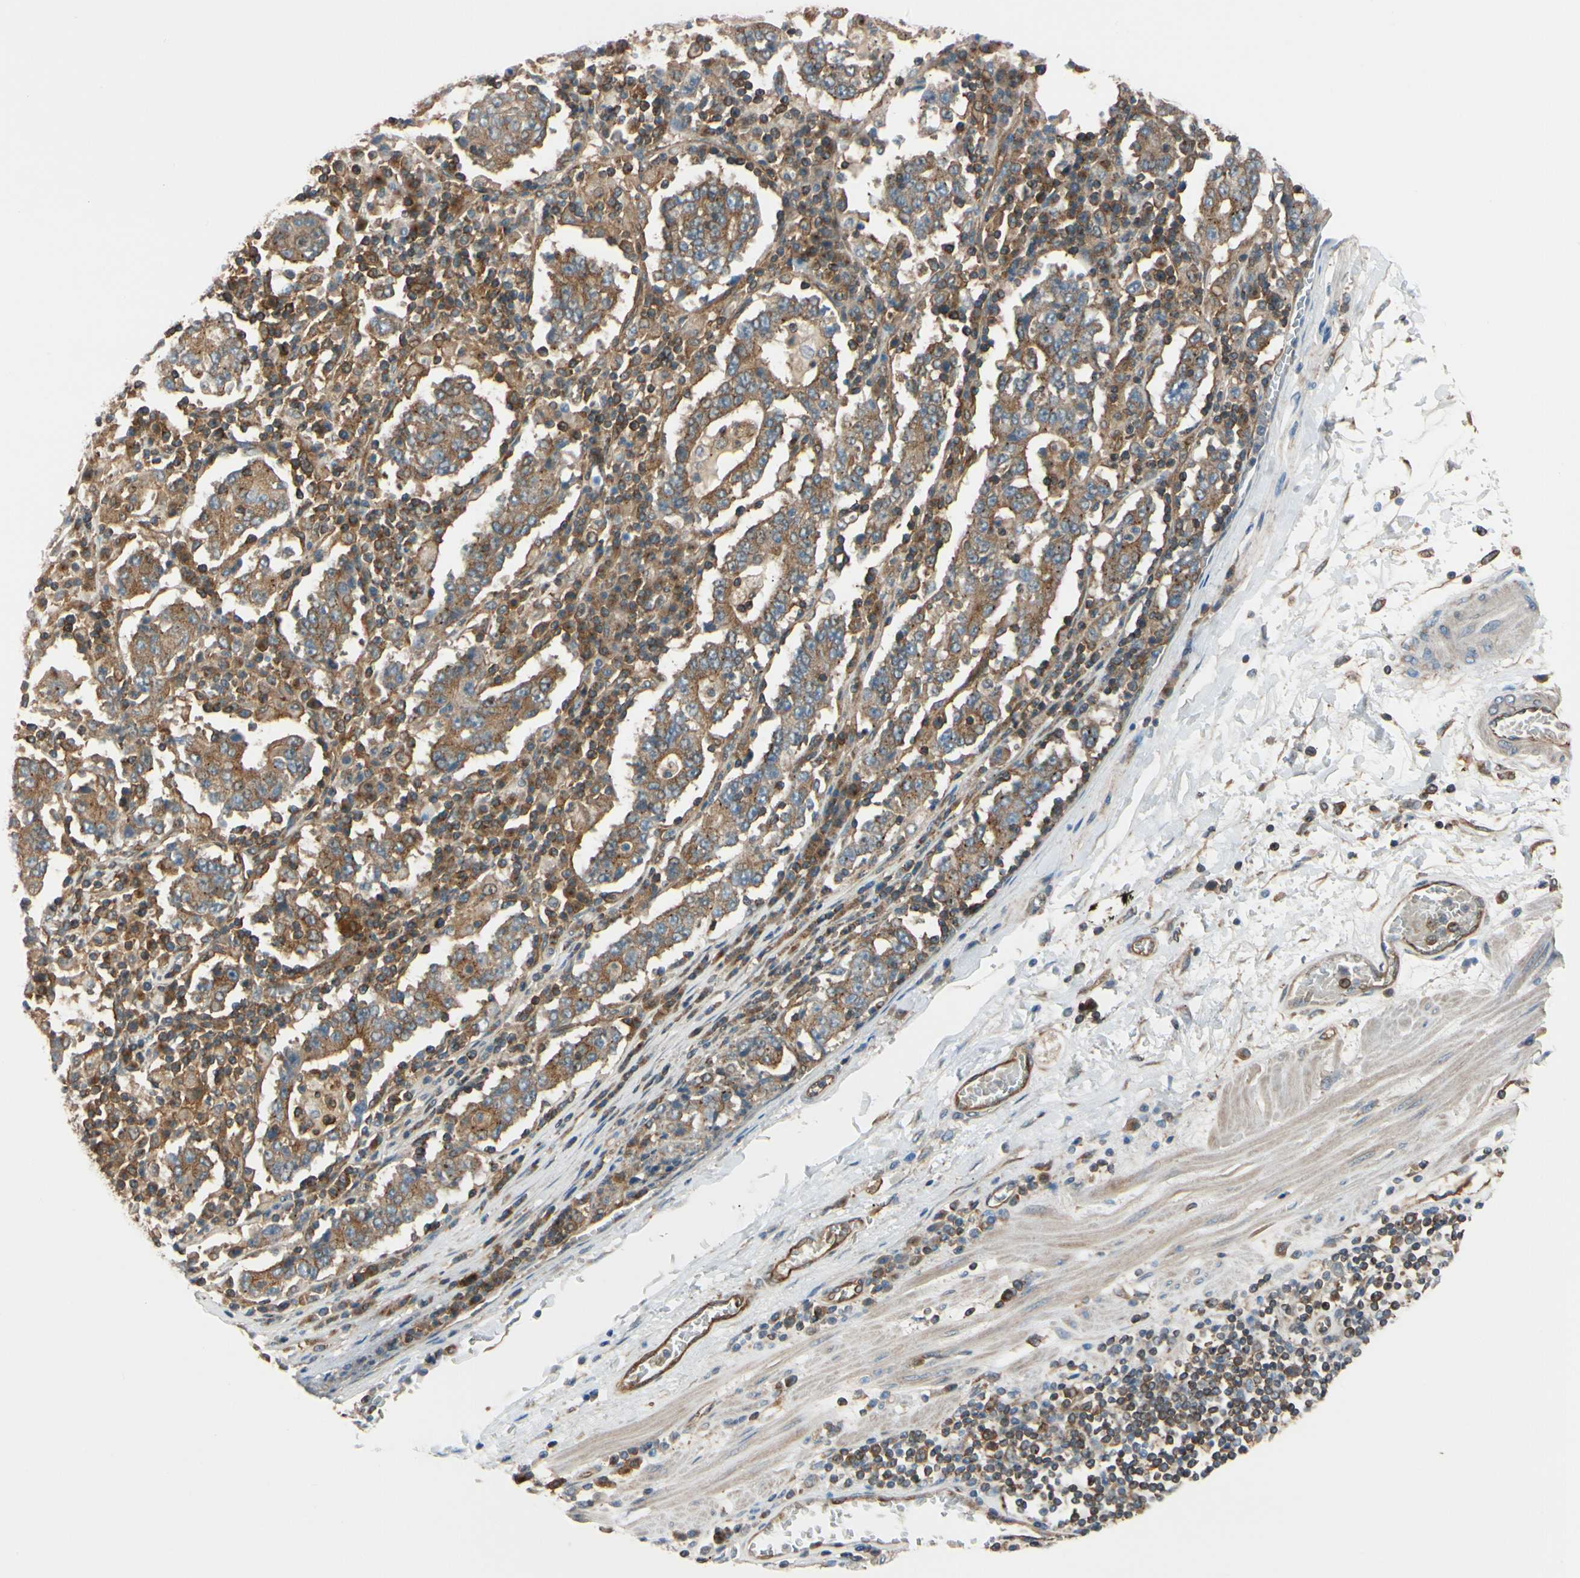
{"staining": {"intensity": "moderate", "quantity": "25%-75%", "location": "cytoplasmic/membranous"}, "tissue": "stomach cancer", "cell_type": "Tumor cells", "image_type": "cancer", "snomed": [{"axis": "morphology", "description": "Normal tissue, NOS"}, {"axis": "morphology", "description": "Adenocarcinoma, NOS"}, {"axis": "topography", "description": "Stomach, upper"}, {"axis": "topography", "description": "Stomach"}], "caption": "The immunohistochemical stain shows moderate cytoplasmic/membranous staining in tumor cells of stomach cancer tissue. (brown staining indicates protein expression, while blue staining denotes nuclei).", "gene": "EPS15", "patient": {"sex": "male", "age": 59}}